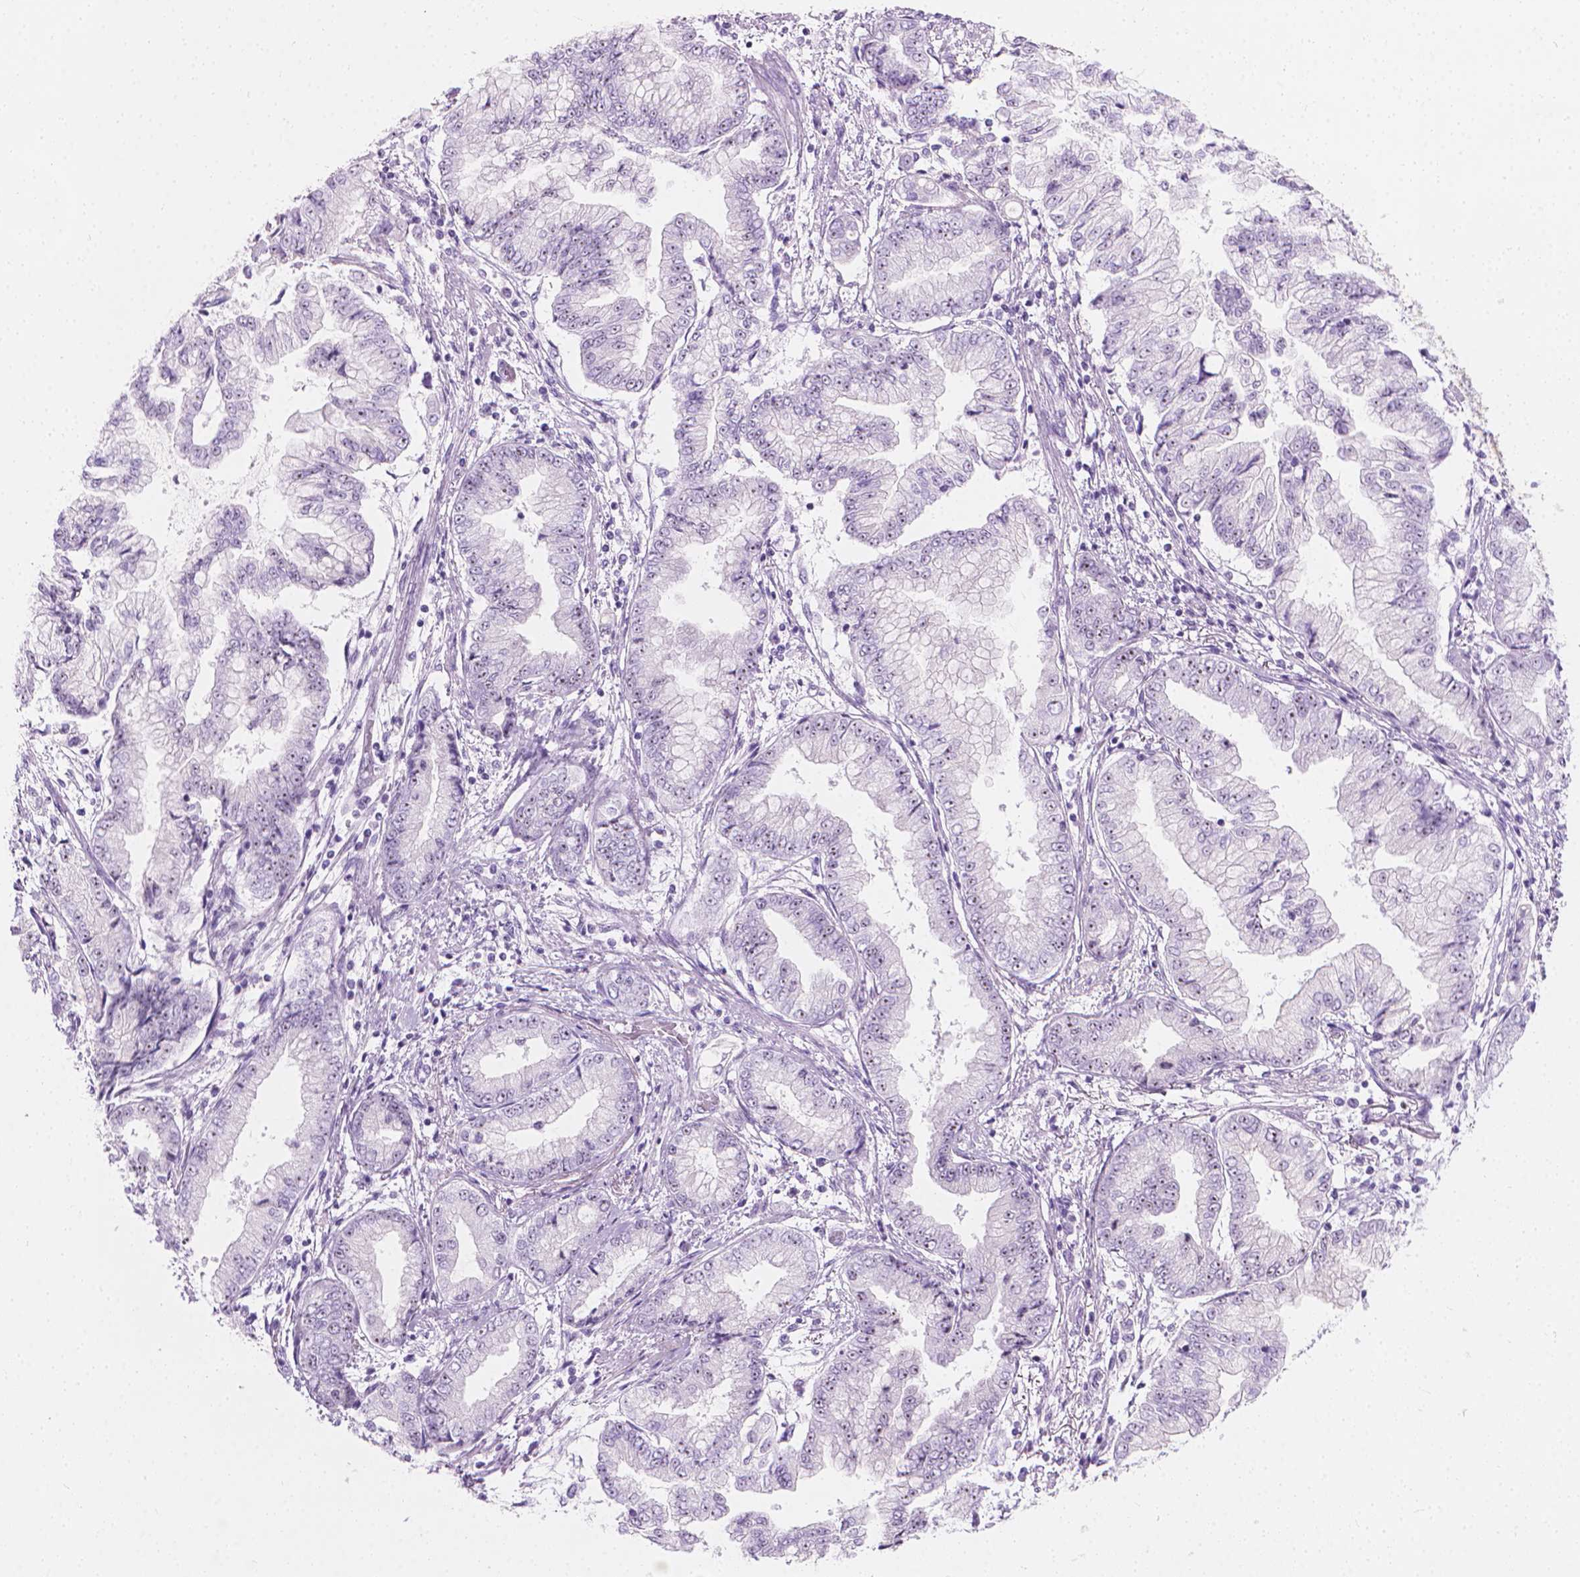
{"staining": {"intensity": "negative", "quantity": "none", "location": "none"}, "tissue": "stomach cancer", "cell_type": "Tumor cells", "image_type": "cancer", "snomed": [{"axis": "morphology", "description": "Adenocarcinoma, NOS"}, {"axis": "topography", "description": "Stomach, upper"}], "caption": "IHC micrograph of neoplastic tissue: adenocarcinoma (stomach) stained with DAB demonstrates no significant protein positivity in tumor cells.", "gene": "NOL7", "patient": {"sex": "female", "age": 74}}